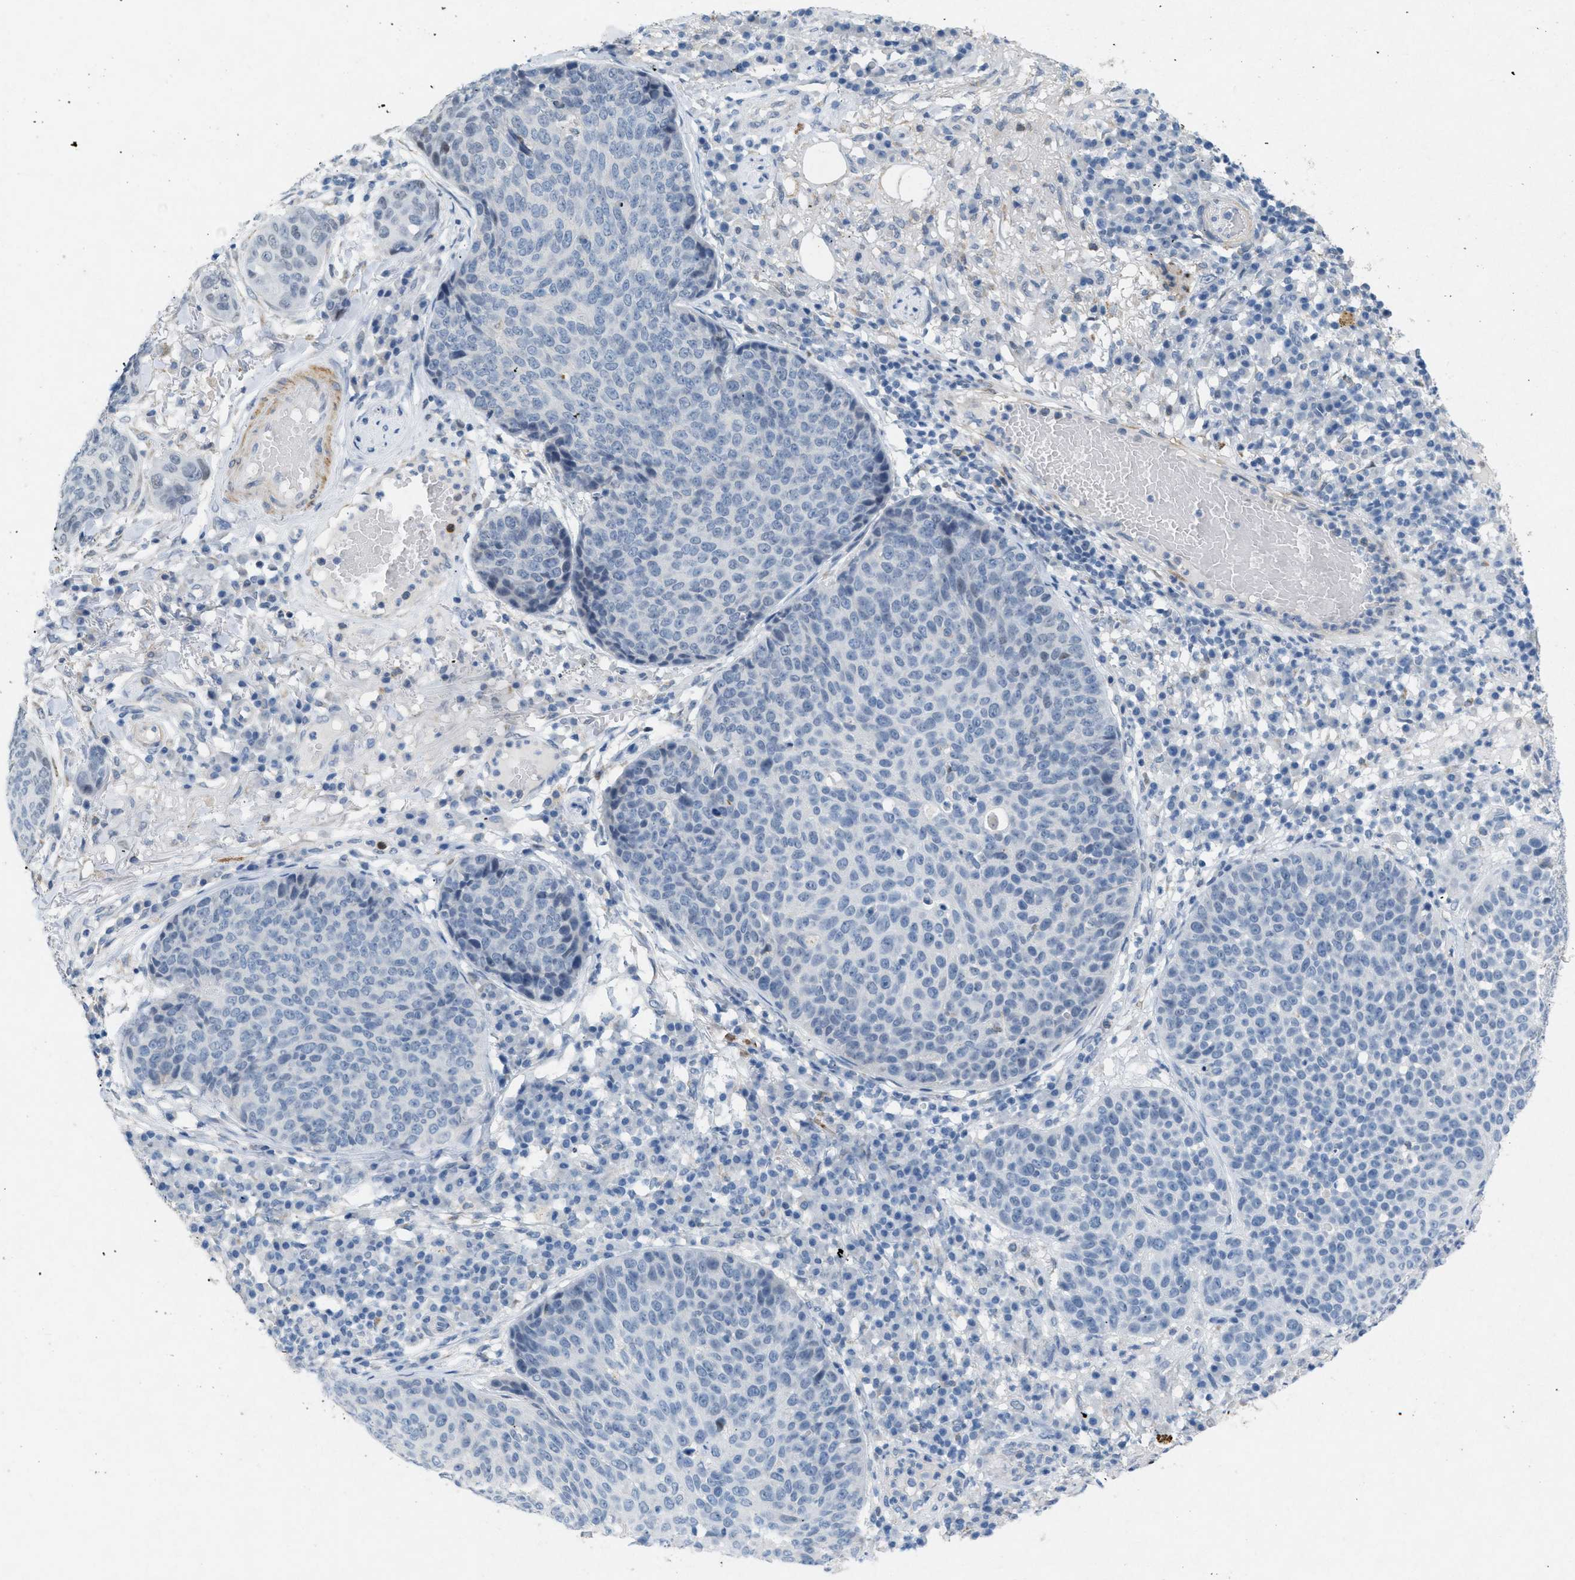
{"staining": {"intensity": "negative", "quantity": "none", "location": "none"}, "tissue": "skin cancer", "cell_type": "Tumor cells", "image_type": "cancer", "snomed": [{"axis": "morphology", "description": "Squamous cell carcinoma in situ, NOS"}, {"axis": "morphology", "description": "Squamous cell carcinoma, NOS"}, {"axis": "topography", "description": "Skin"}], "caption": "Photomicrograph shows no significant protein staining in tumor cells of skin cancer.", "gene": "TASOR", "patient": {"sex": "male", "age": 93}}